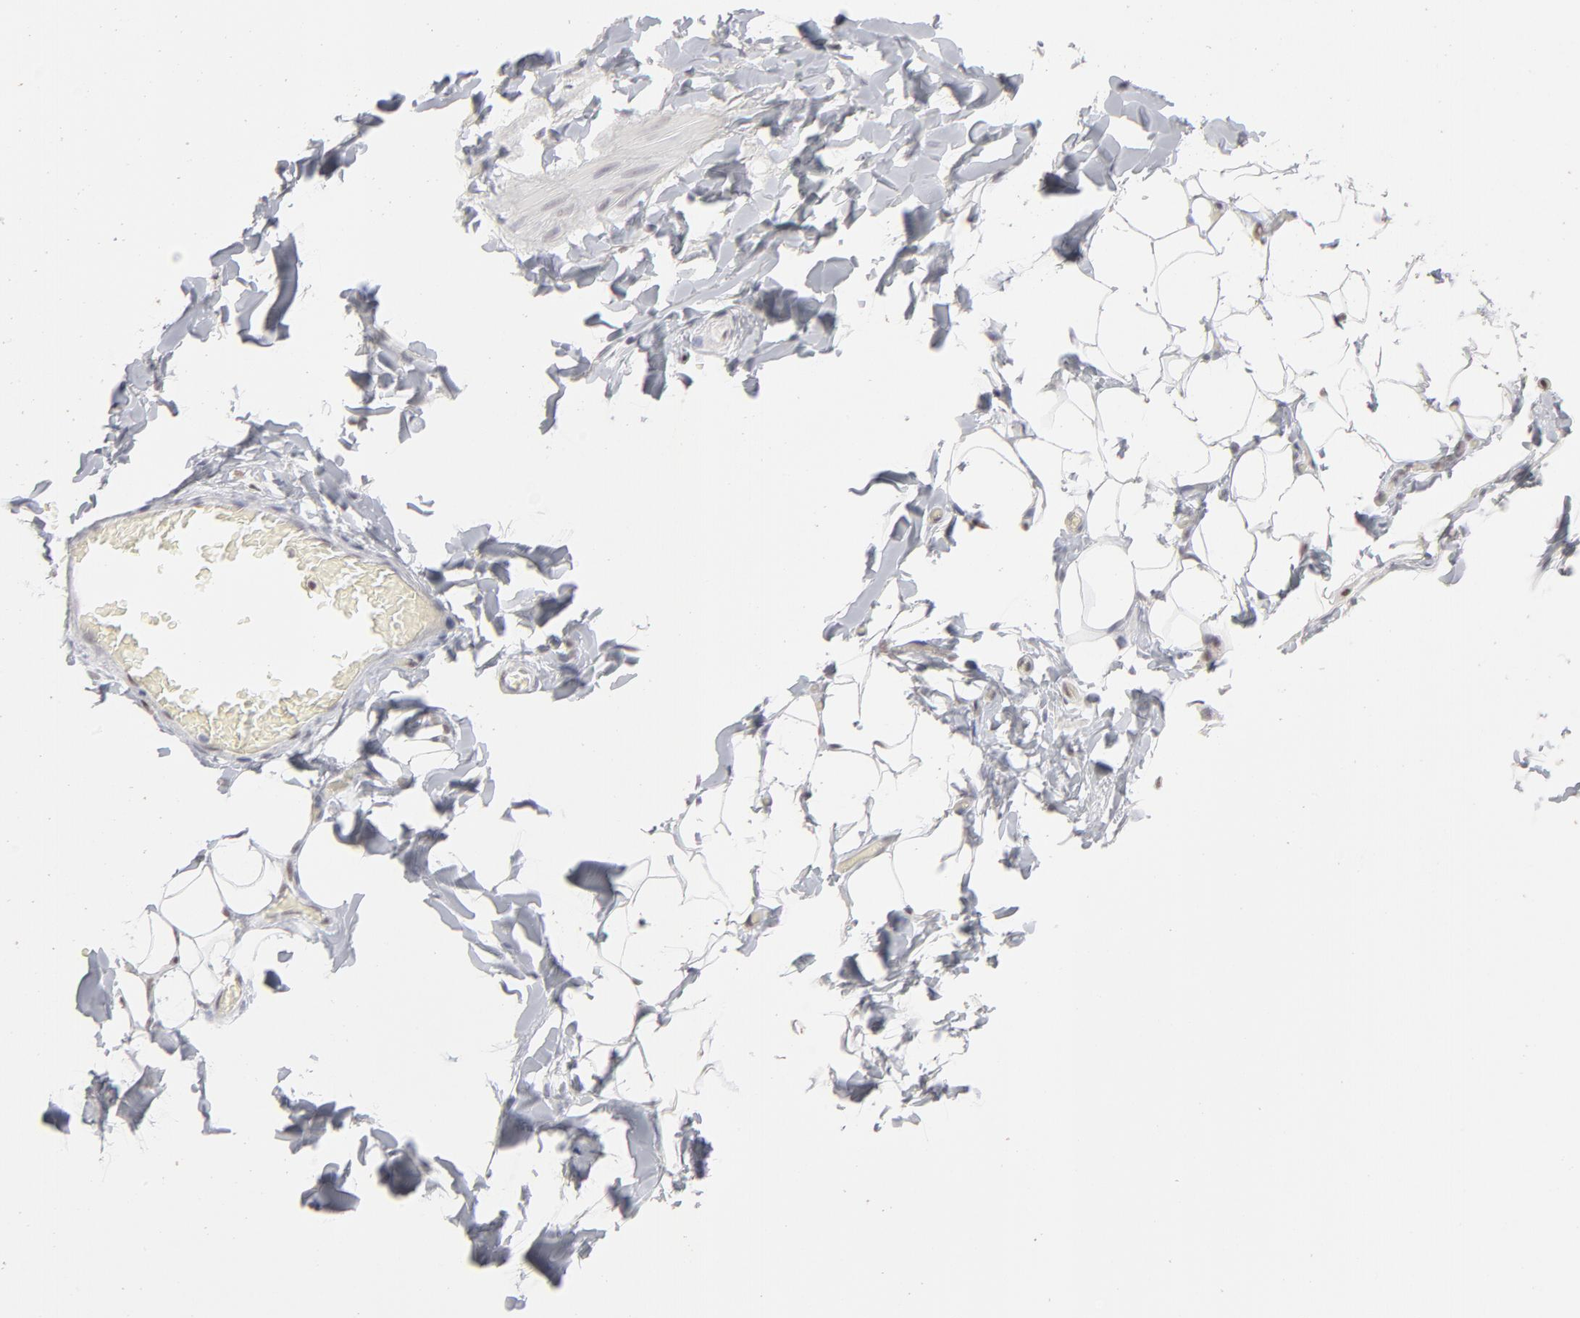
{"staining": {"intensity": "moderate", "quantity": "25%-75%", "location": "nuclear"}, "tissue": "adipose tissue", "cell_type": "Adipocytes", "image_type": "normal", "snomed": [{"axis": "morphology", "description": "Normal tissue, NOS"}, {"axis": "topography", "description": "Soft tissue"}], "caption": "IHC image of normal adipose tissue: adipose tissue stained using immunohistochemistry displays medium levels of moderate protein expression localized specifically in the nuclear of adipocytes, appearing as a nuclear brown color.", "gene": "PARP1", "patient": {"sex": "male", "age": 26}}